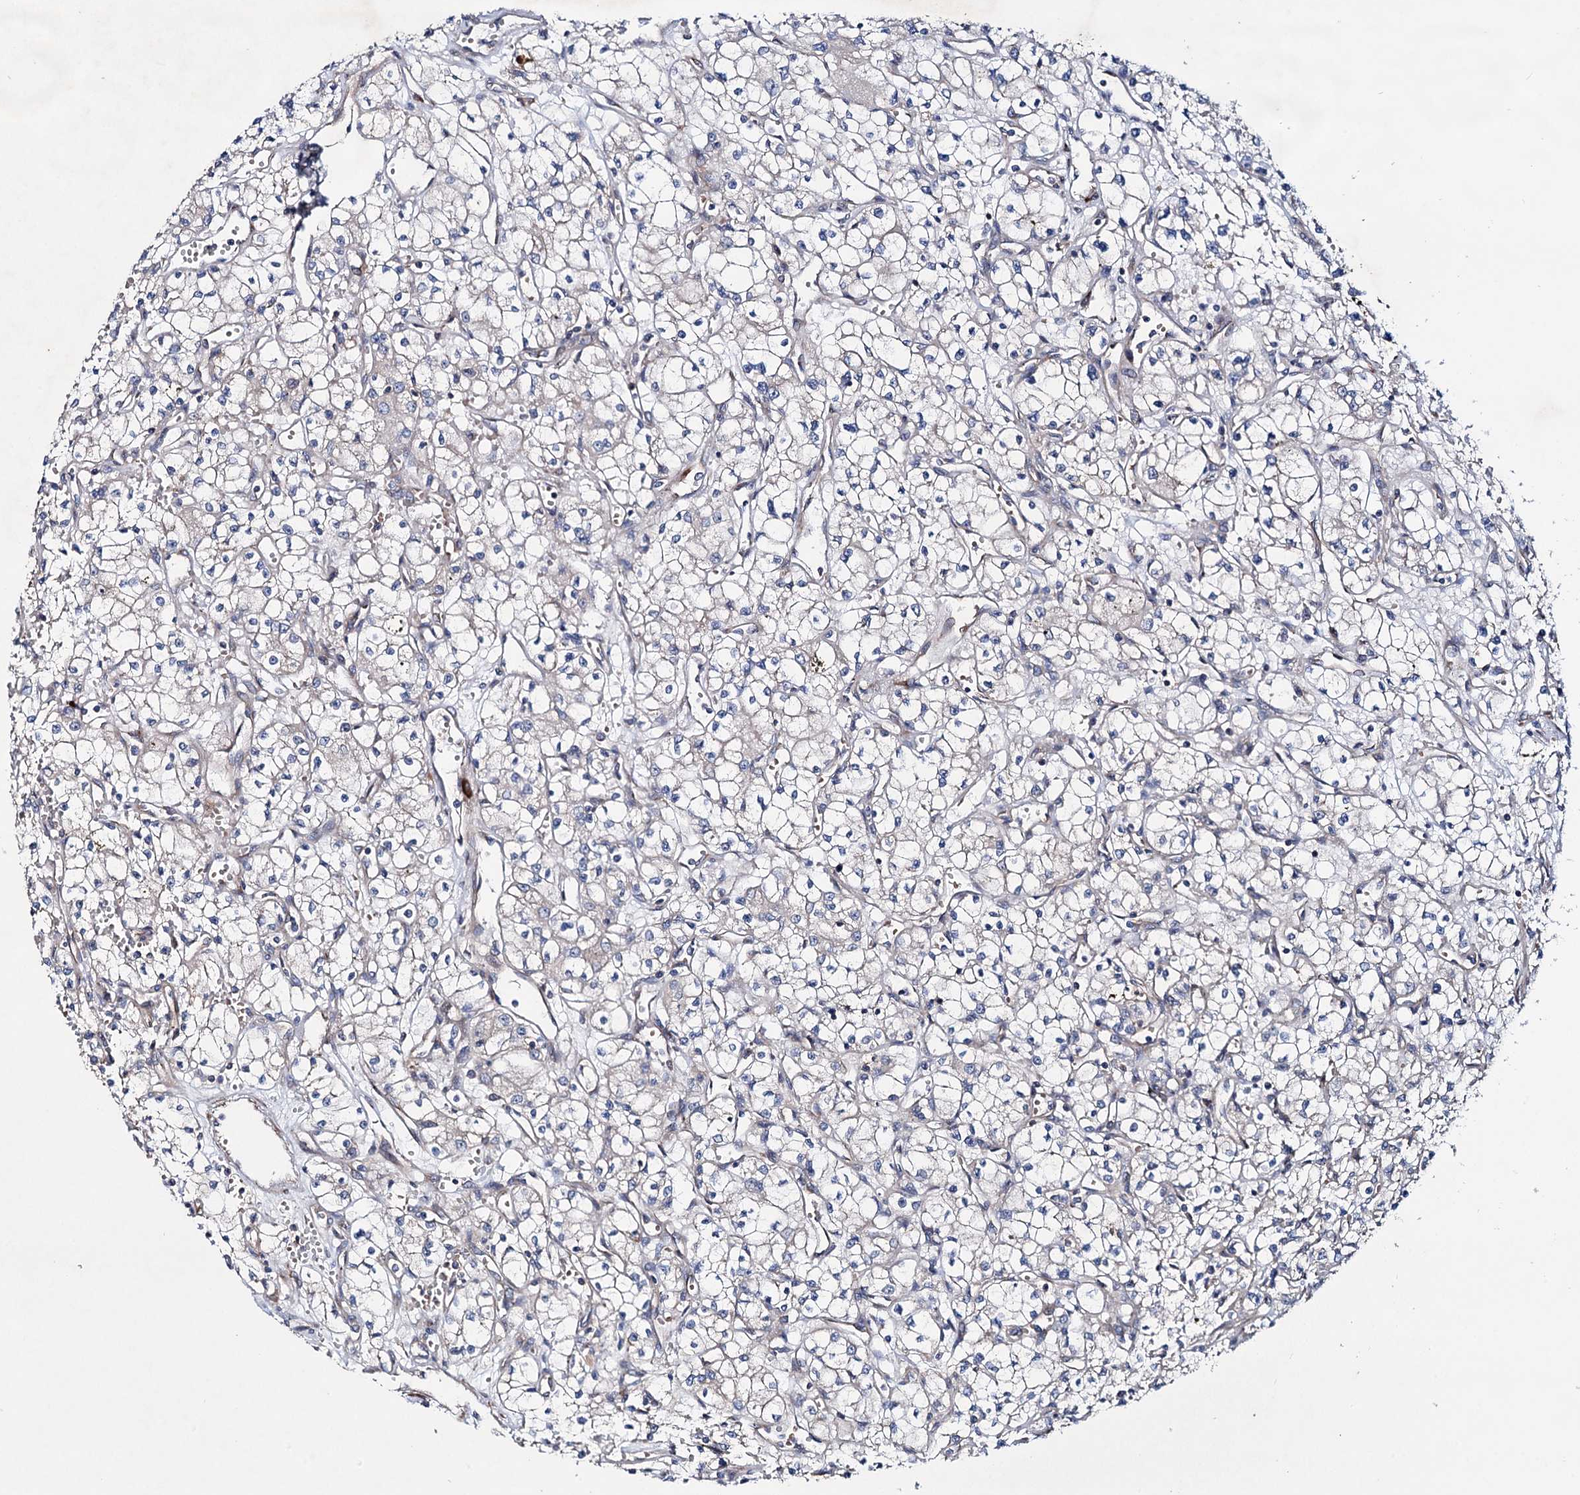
{"staining": {"intensity": "negative", "quantity": "none", "location": "none"}, "tissue": "renal cancer", "cell_type": "Tumor cells", "image_type": "cancer", "snomed": [{"axis": "morphology", "description": "Adenocarcinoma, NOS"}, {"axis": "topography", "description": "Kidney"}], "caption": "Immunohistochemistry (IHC) photomicrograph of neoplastic tissue: renal adenocarcinoma stained with DAB (3,3'-diaminobenzidine) exhibits no significant protein staining in tumor cells. (DAB (3,3'-diaminobenzidine) IHC with hematoxylin counter stain).", "gene": "PTDSS2", "patient": {"sex": "male", "age": 59}}